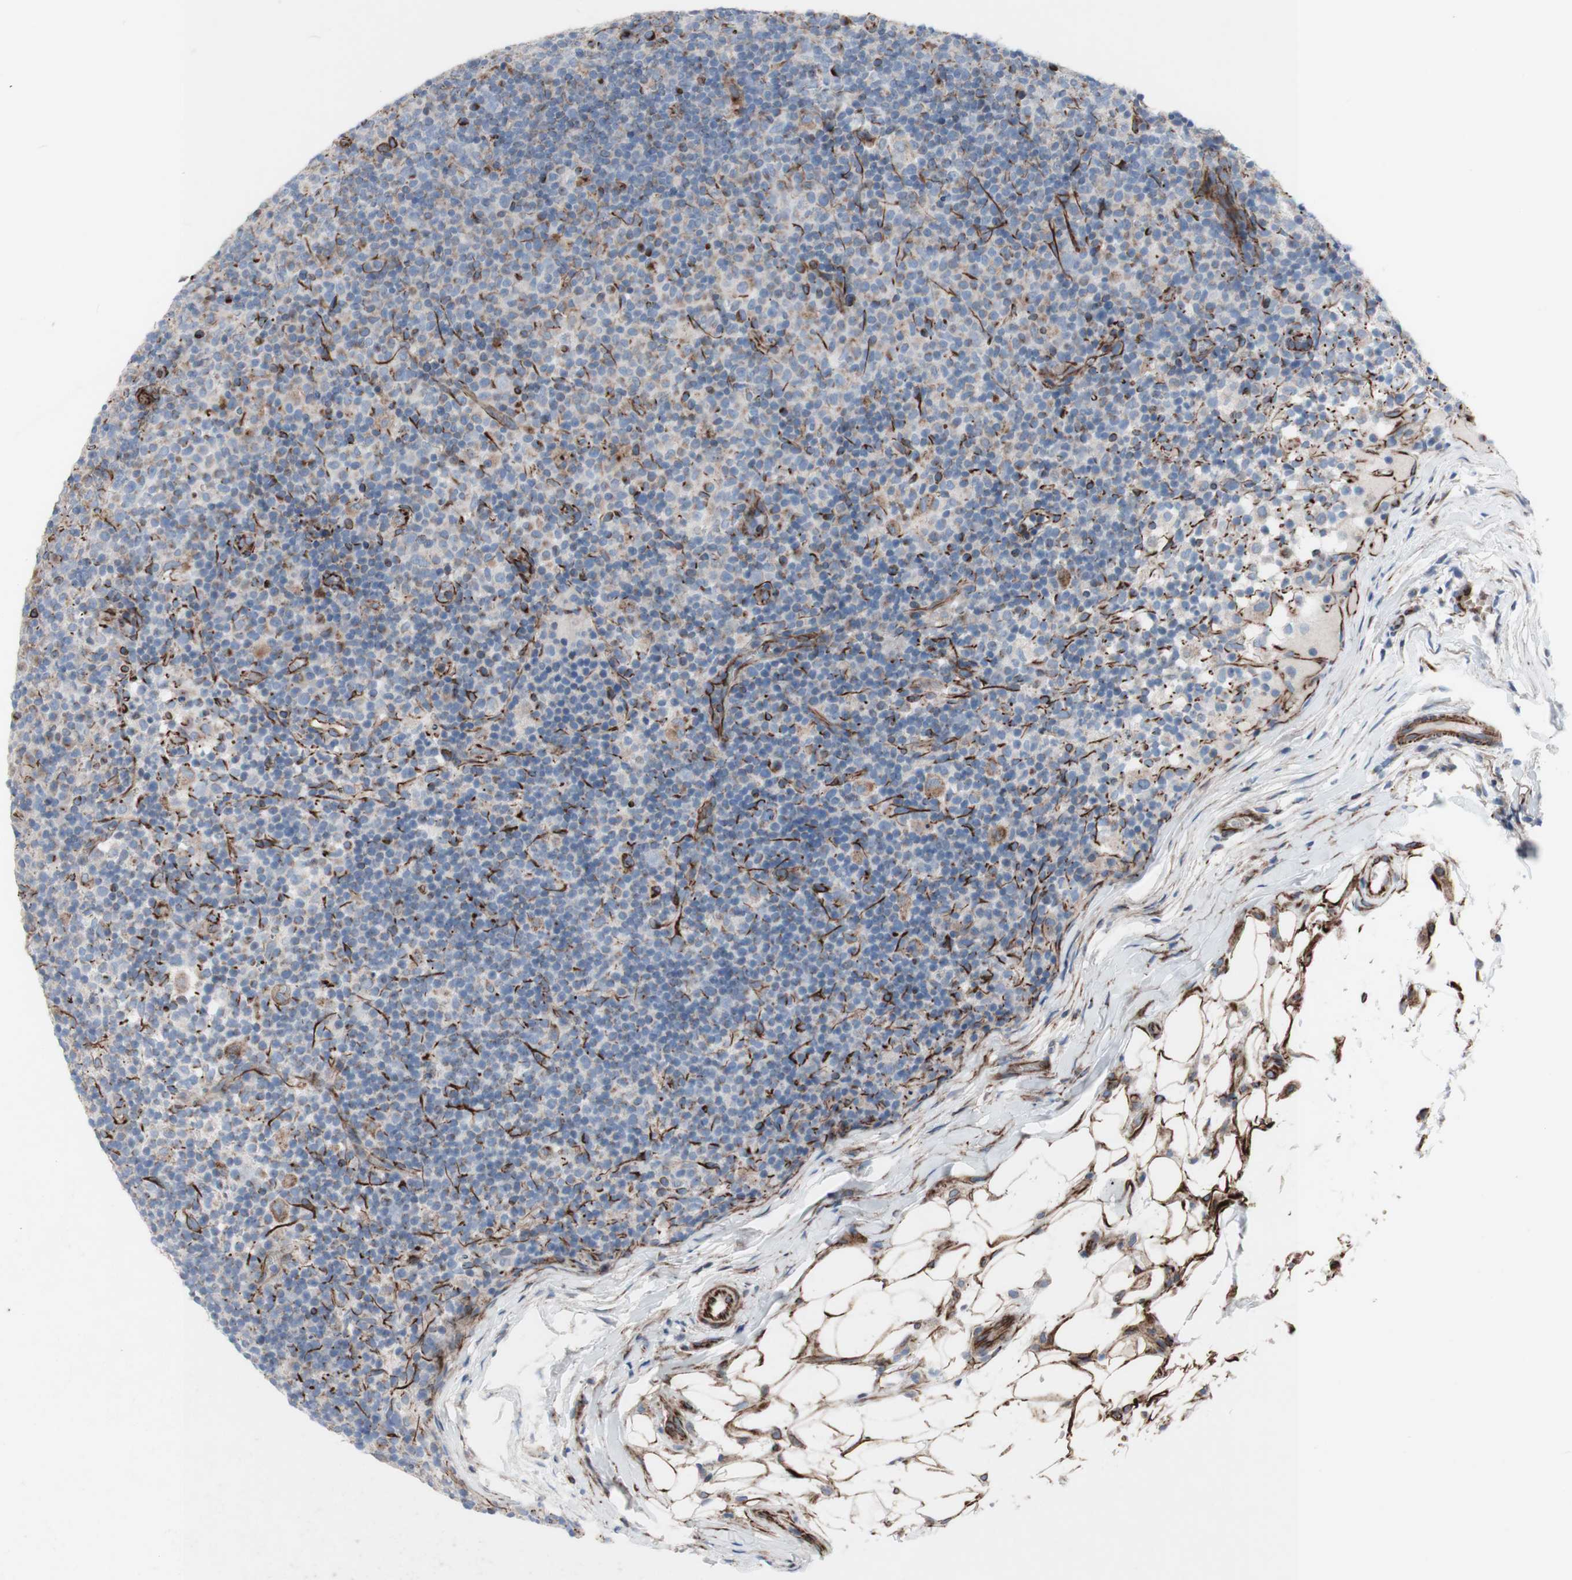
{"staining": {"intensity": "moderate", "quantity": "<25%", "location": "cytoplasmic/membranous"}, "tissue": "lymph node", "cell_type": "Germinal center cells", "image_type": "normal", "snomed": [{"axis": "morphology", "description": "Normal tissue, NOS"}, {"axis": "morphology", "description": "Inflammation, NOS"}, {"axis": "topography", "description": "Lymph node"}], "caption": "Immunohistochemistry (IHC) photomicrograph of normal lymph node stained for a protein (brown), which reveals low levels of moderate cytoplasmic/membranous positivity in approximately <25% of germinal center cells.", "gene": "AGPAT5", "patient": {"sex": "male", "age": 55}}